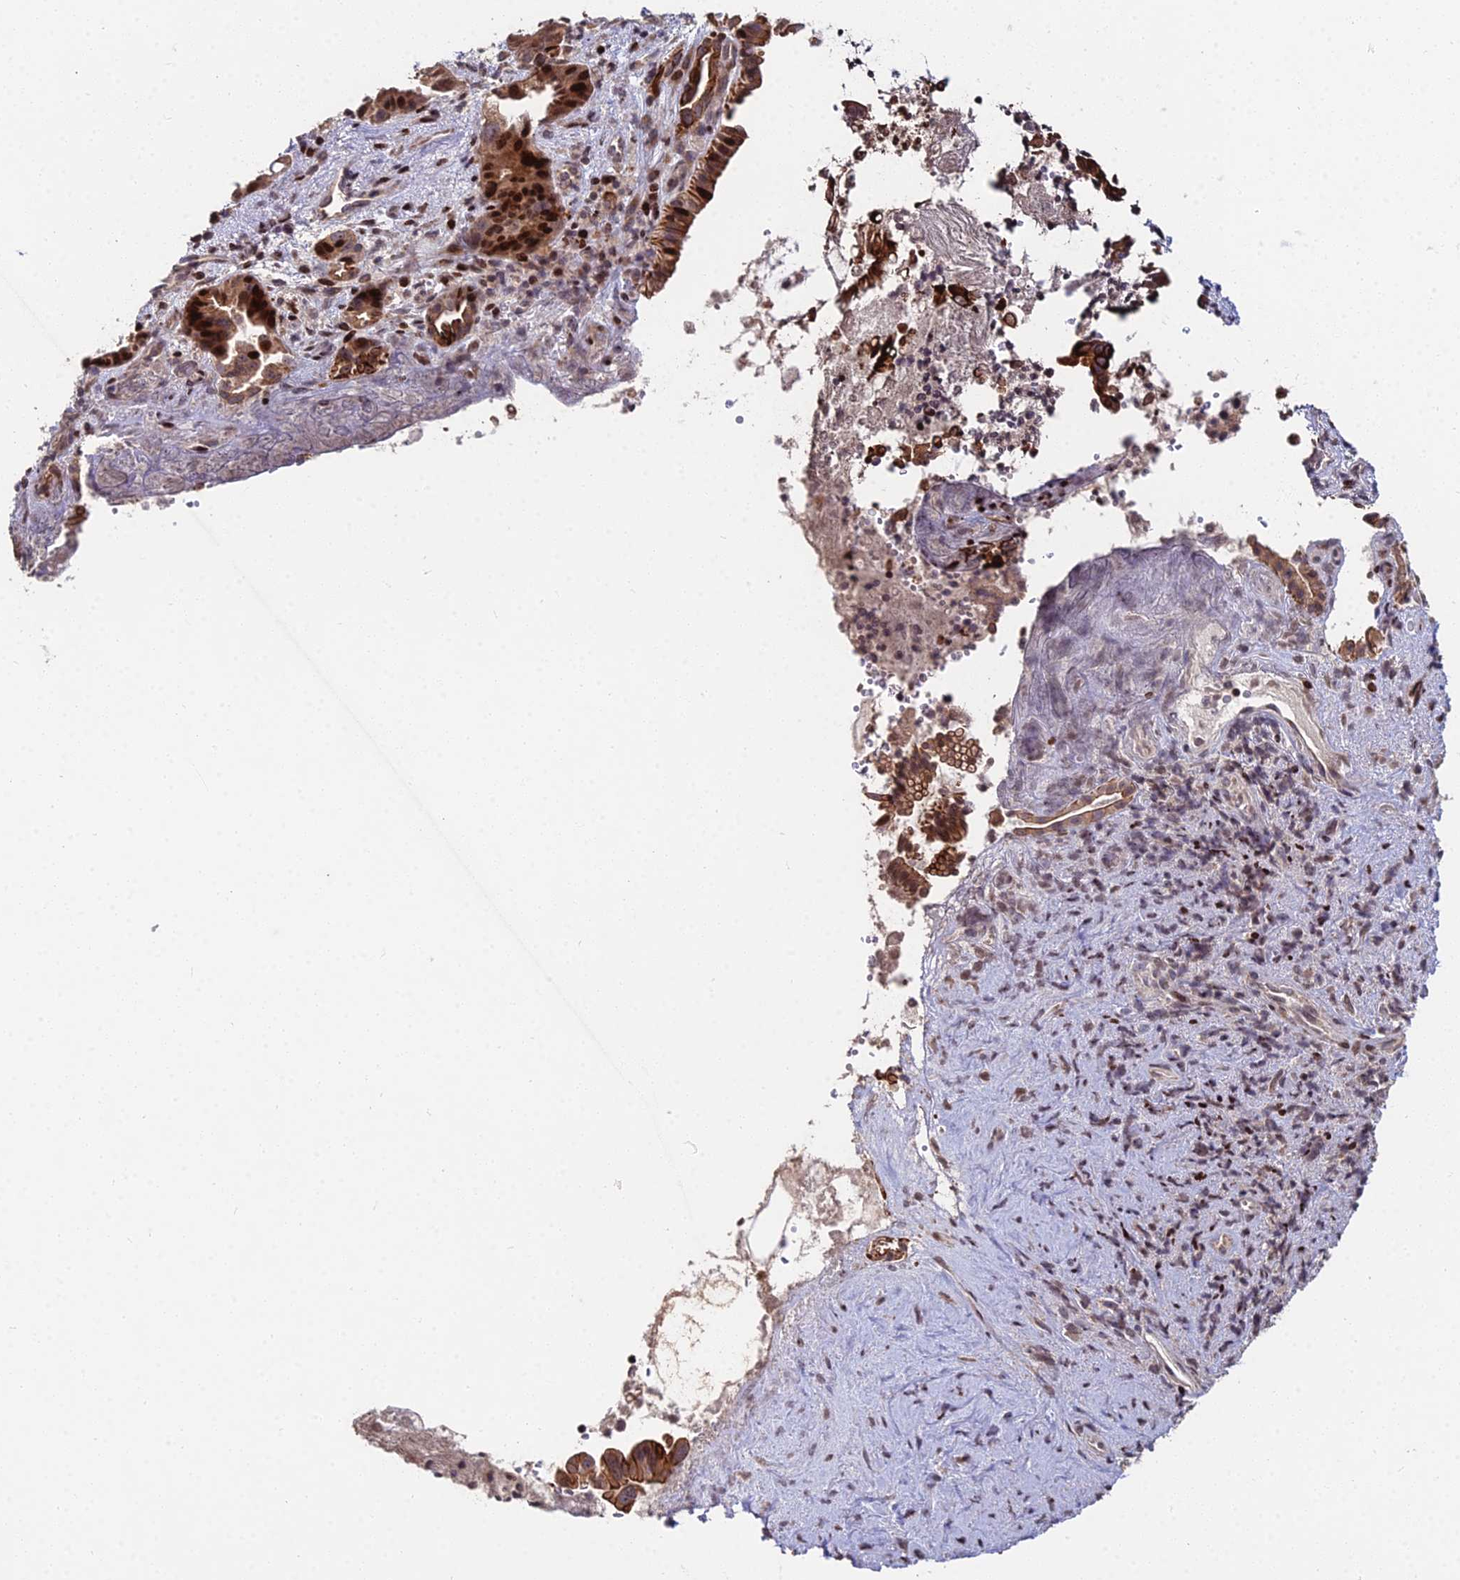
{"staining": {"intensity": "strong", "quantity": ">75%", "location": "cytoplasmic/membranous,nuclear"}, "tissue": "pancreatic cancer", "cell_type": "Tumor cells", "image_type": "cancer", "snomed": [{"axis": "morphology", "description": "Adenocarcinoma, NOS"}, {"axis": "topography", "description": "Pancreas"}], "caption": "Tumor cells demonstrate strong cytoplasmic/membranous and nuclear staining in about >75% of cells in pancreatic cancer.", "gene": "RBMS2", "patient": {"sex": "female", "age": 77}}